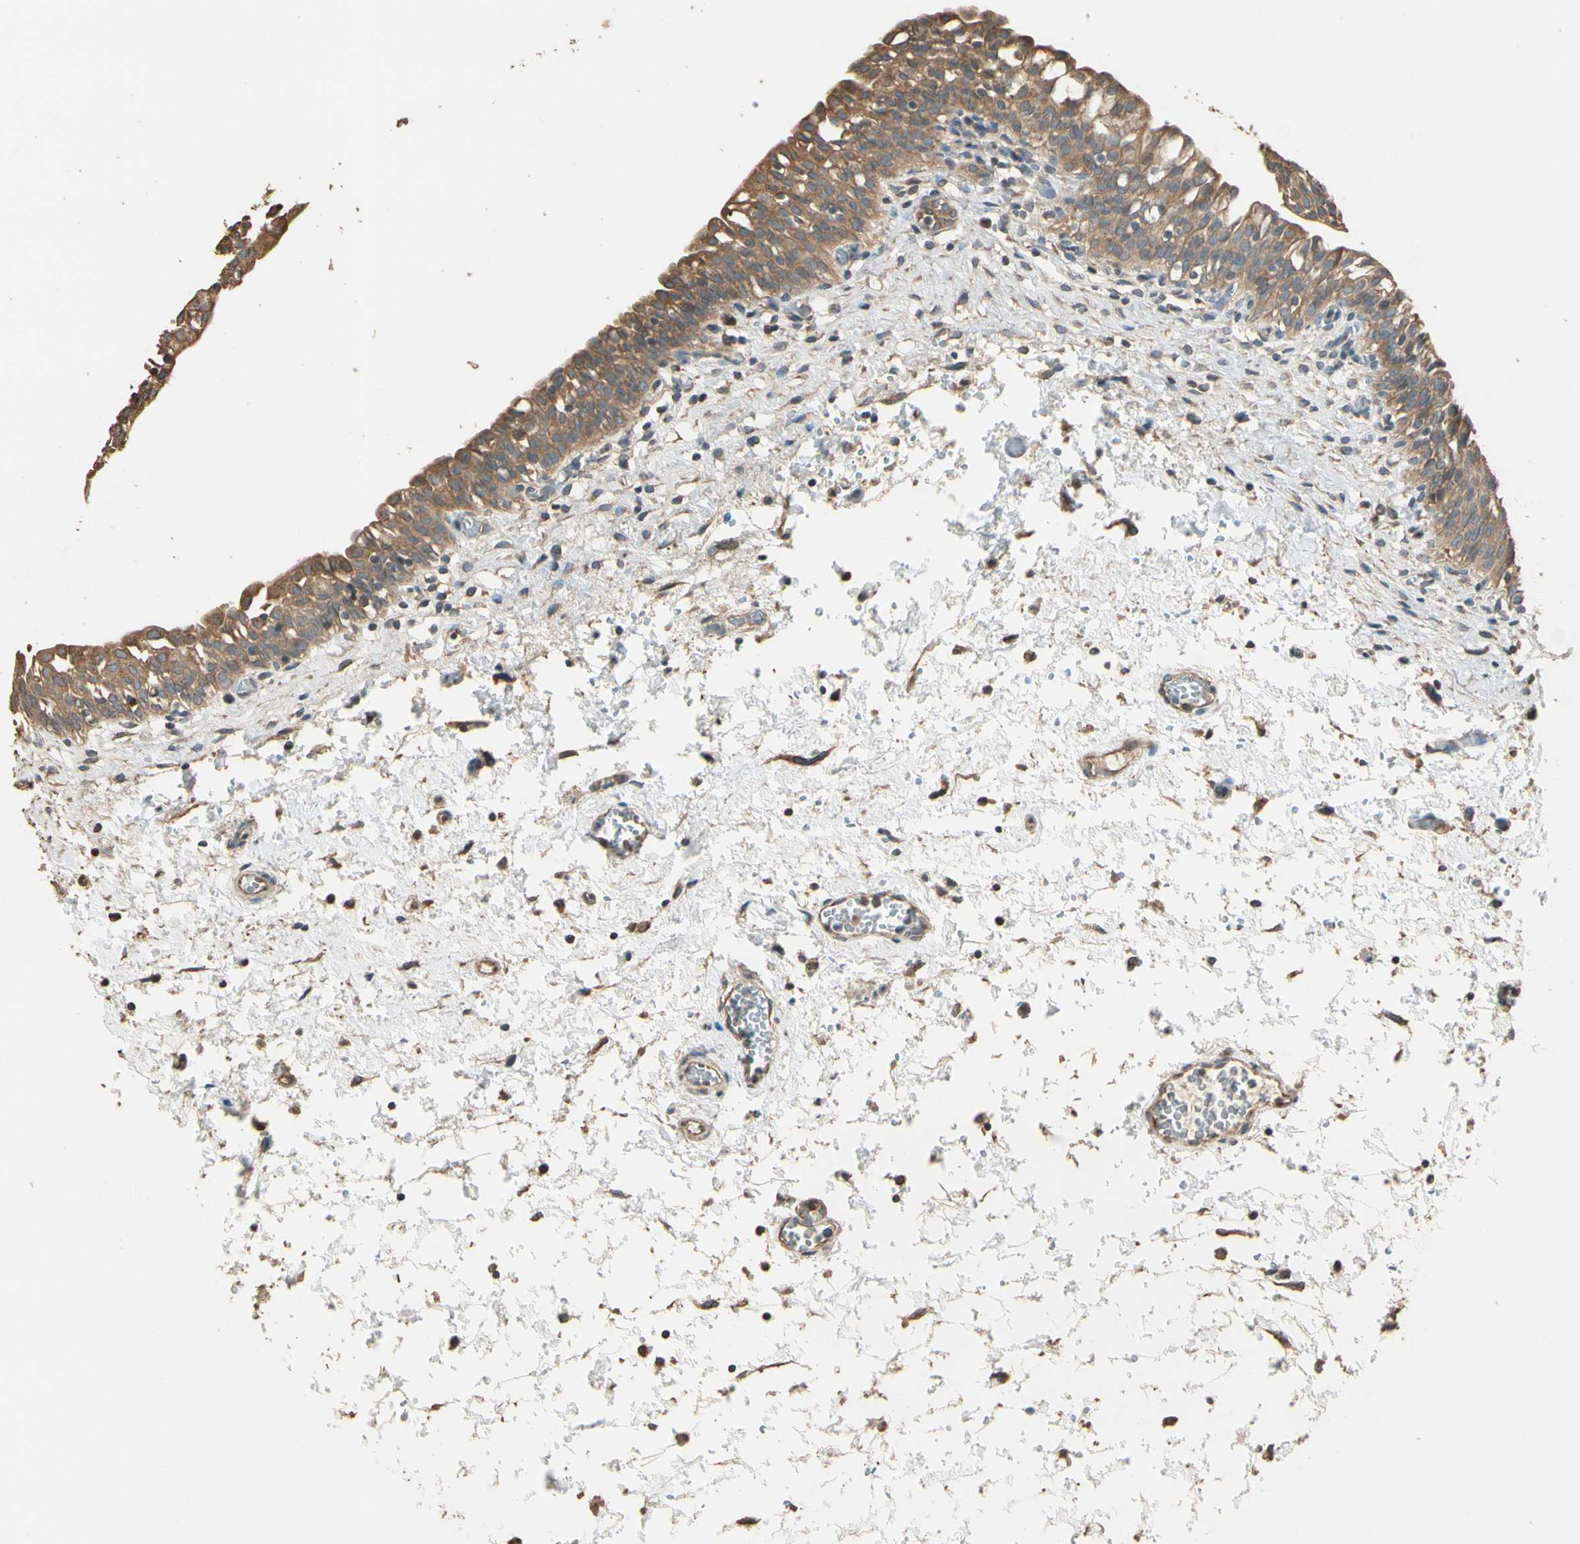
{"staining": {"intensity": "moderate", "quantity": ">75%", "location": "cytoplasmic/membranous"}, "tissue": "urinary bladder", "cell_type": "Urothelial cells", "image_type": "normal", "snomed": [{"axis": "morphology", "description": "Normal tissue, NOS"}, {"axis": "topography", "description": "Urinary bladder"}], "caption": "Immunohistochemical staining of unremarkable urinary bladder displays moderate cytoplasmic/membranous protein expression in about >75% of urothelial cells. The protein is shown in brown color, while the nuclei are stained blue.", "gene": "STX18", "patient": {"sex": "male", "age": 55}}